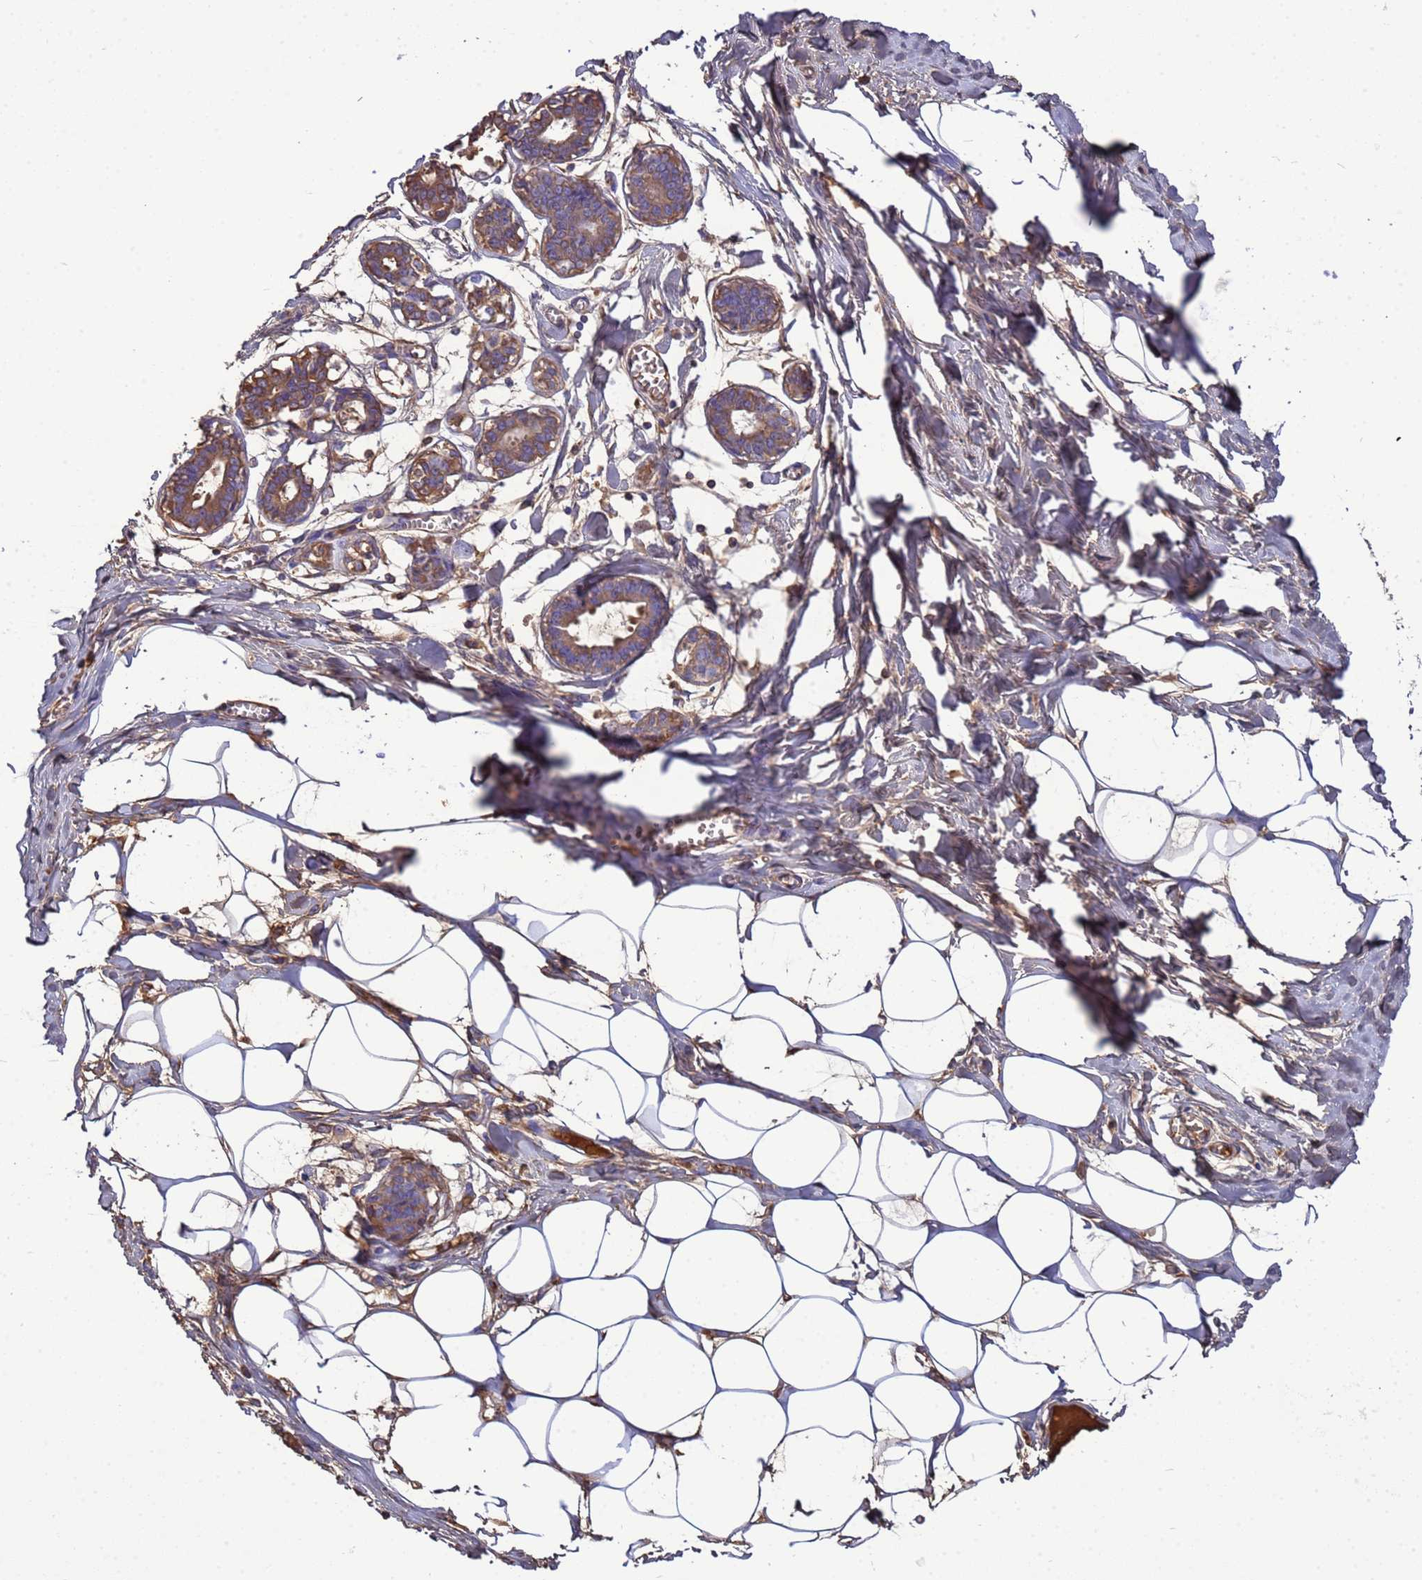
{"staining": {"intensity": "weak", "quantity": ">75%", "location": "cytoplasmic/membranous"}, "tissue": "breast", "cell_type": "Adipocytes", "image_type": "normal", "snomed": [{"axis": "morphology", "description": "Normal tissue, NOS"}, {"axis": "topography", "description": "Breast"}], "caption": "Weak cytoplasmic/membranous protein staining is identified in approximately >75% of adipocytes in breast. (DAB = brown stain, brightfield microscopy at high magnification).", "gene": "H1", "patient": {"sex": "female", "age": 27}}